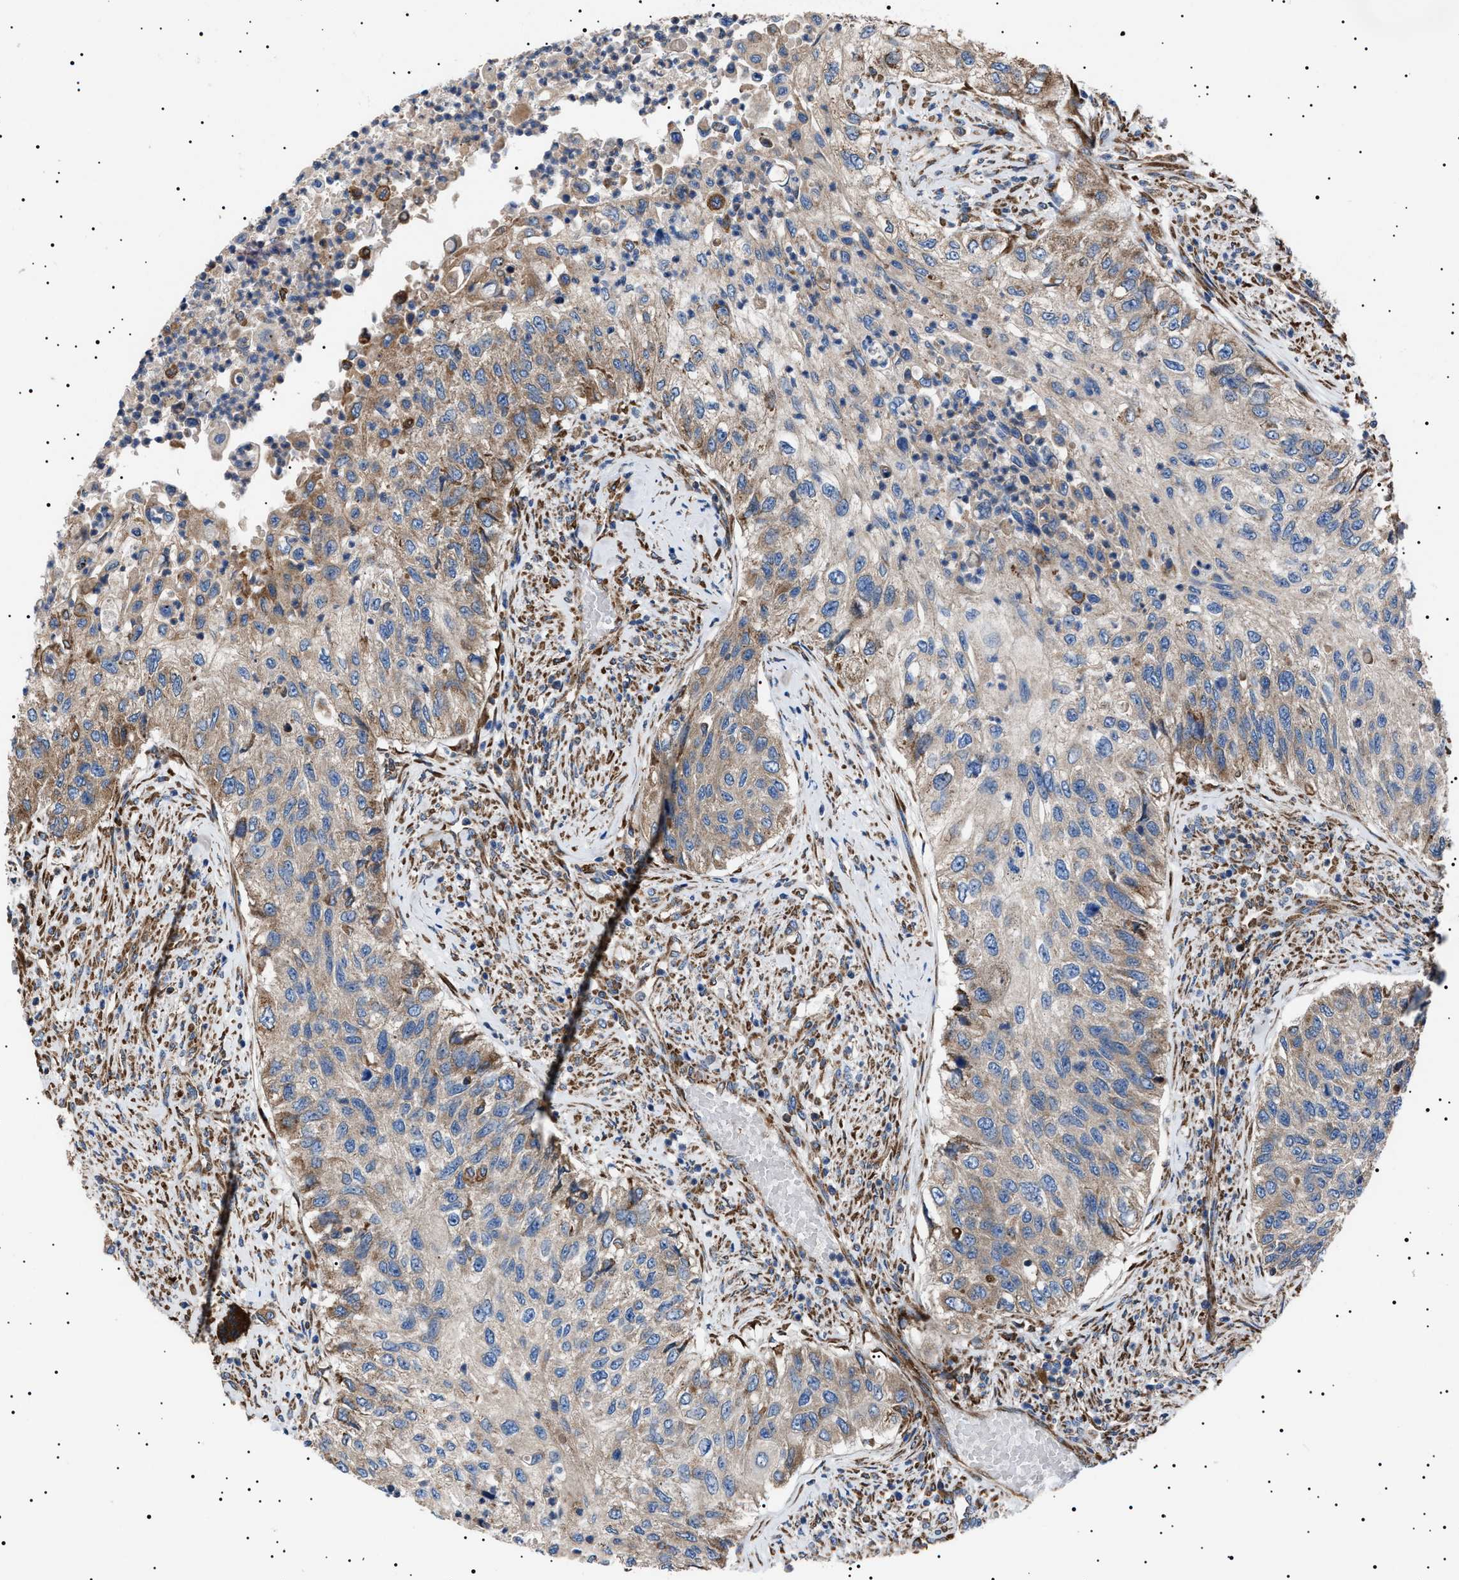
{"staining": {"intensity": "moderate", "quantity": "<25%", "location": "cytoplasmic/membranous"}, "tissue": "urothelial cancer", "cell_type": "Tumor cells", "image_type": "cancer", "snomed": [{"axis": "morphology", "description": "Urothelial carcinoma, High grade"}, {"axis": "topography", "description": "Urinary bladder"}], "caption": "The histopathology image displays staining of high-grade urothelial carcinoma, revealing moderate cytoplasmic/membranous protein positivity (brown color) within tumor cells.", "gene": "TOP1MT", "patient": {"sex": "female", "age": 60}}